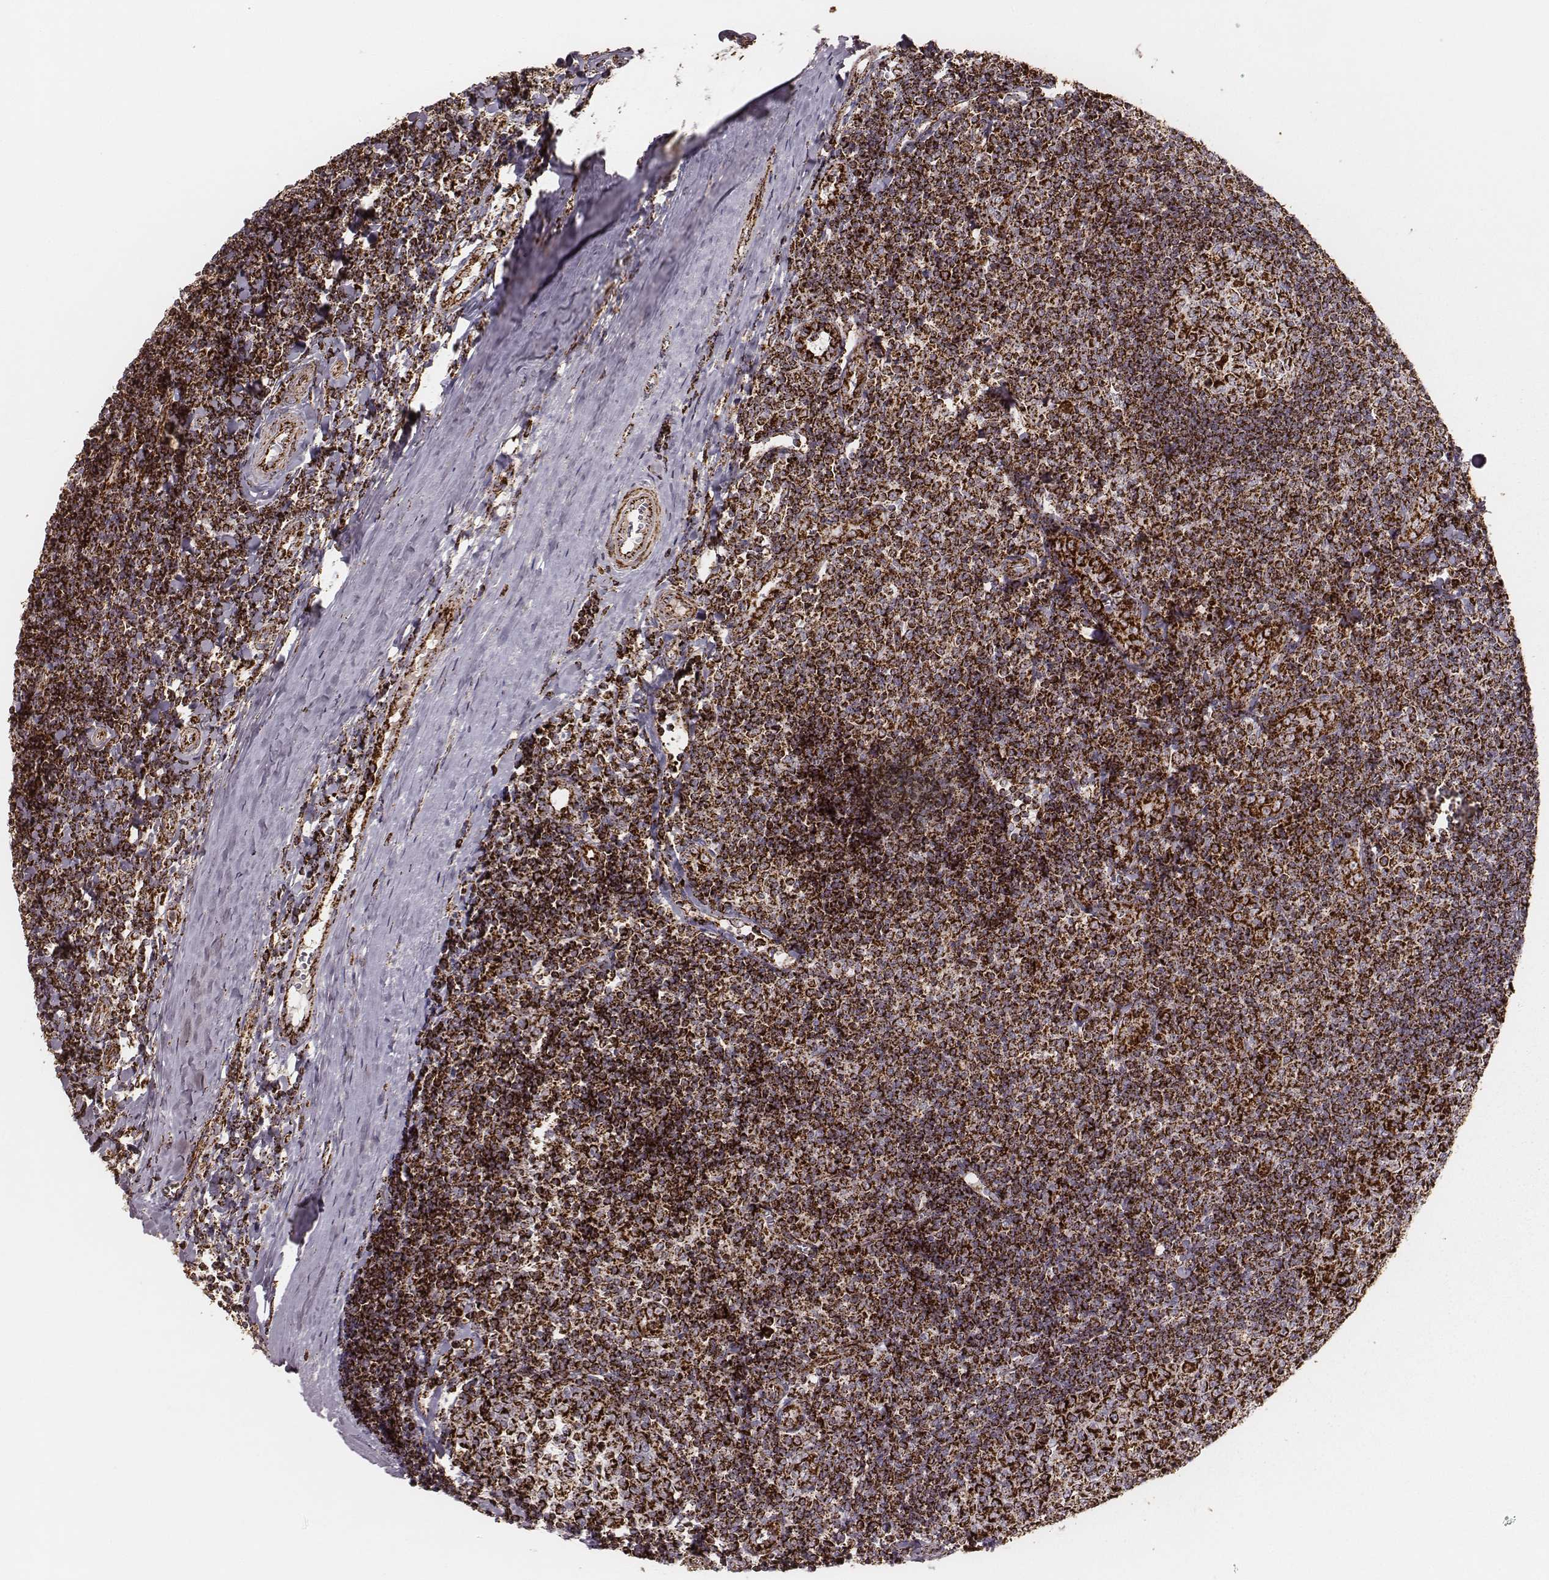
{"staining": {"intensity": "strong", "quantity": ">75%", "location": "cytoplasmic/membranous"}, "tissue": "tonsil", "cell_type": "Germinal center cells", "image_type": "normal", "snomed": [{"axis": "morphology", "description": "Normal tissue, NOS"}, {"axis": "topography", "description": "Tonsil"}], "caption": "Germinal center cells show strong cytoplasmic/membranous expression in about >75% of cells in normal tonsil. The staining was performed using DAB to visualize the protein expression in brown, while the nuclei were stained in blue with hematoxylin (Magnification: 20x).", "gene": "TUFM", "patient": {"sex": "female", "age": 12}}